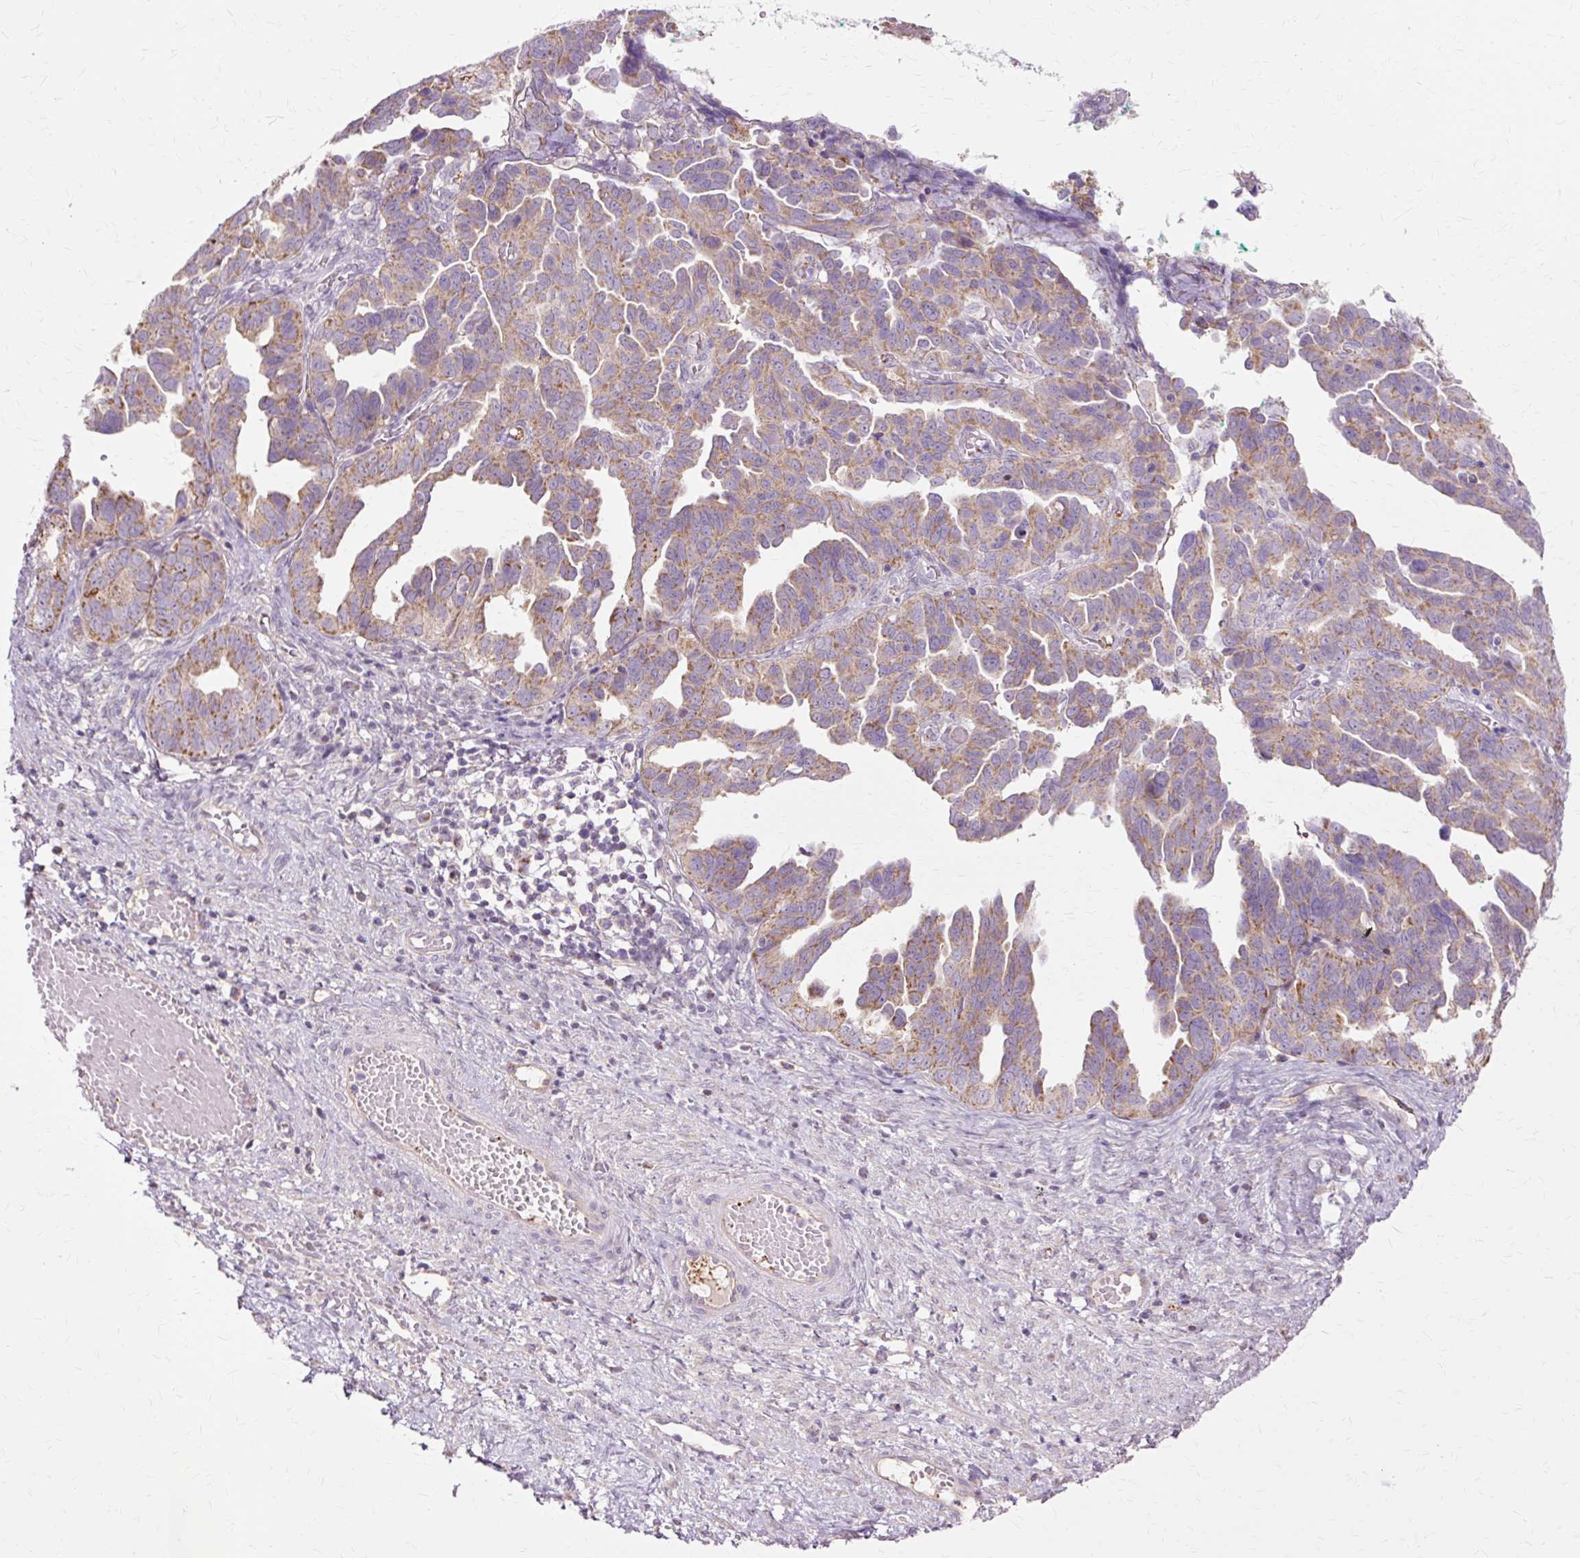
{"staining": {"intensity": "moderate", "quantity": ">75%", "location": "cytoplasmic/membranous"}, "tissue": "ovarian cancer", "cell_type": "Tumor cells", "image_type": "cancer", "snomed": [{"axis": "morphology", "description": "Cystadenocarcinoma, serous, NOS"}, {"axis": "topography", "description": "Ovary"}], "caption": "Immunohistochemistry (IHC) micrograph of ovarian cancer (serous cystadenocarcinoma) stained for a protein (brown), which displays medium levels of moderate cytoplasmic/membranous positivity in approximately >75% of tumor cells.", "gene": "PDZD2", "patient": {"sex": "female", "age": 64}}